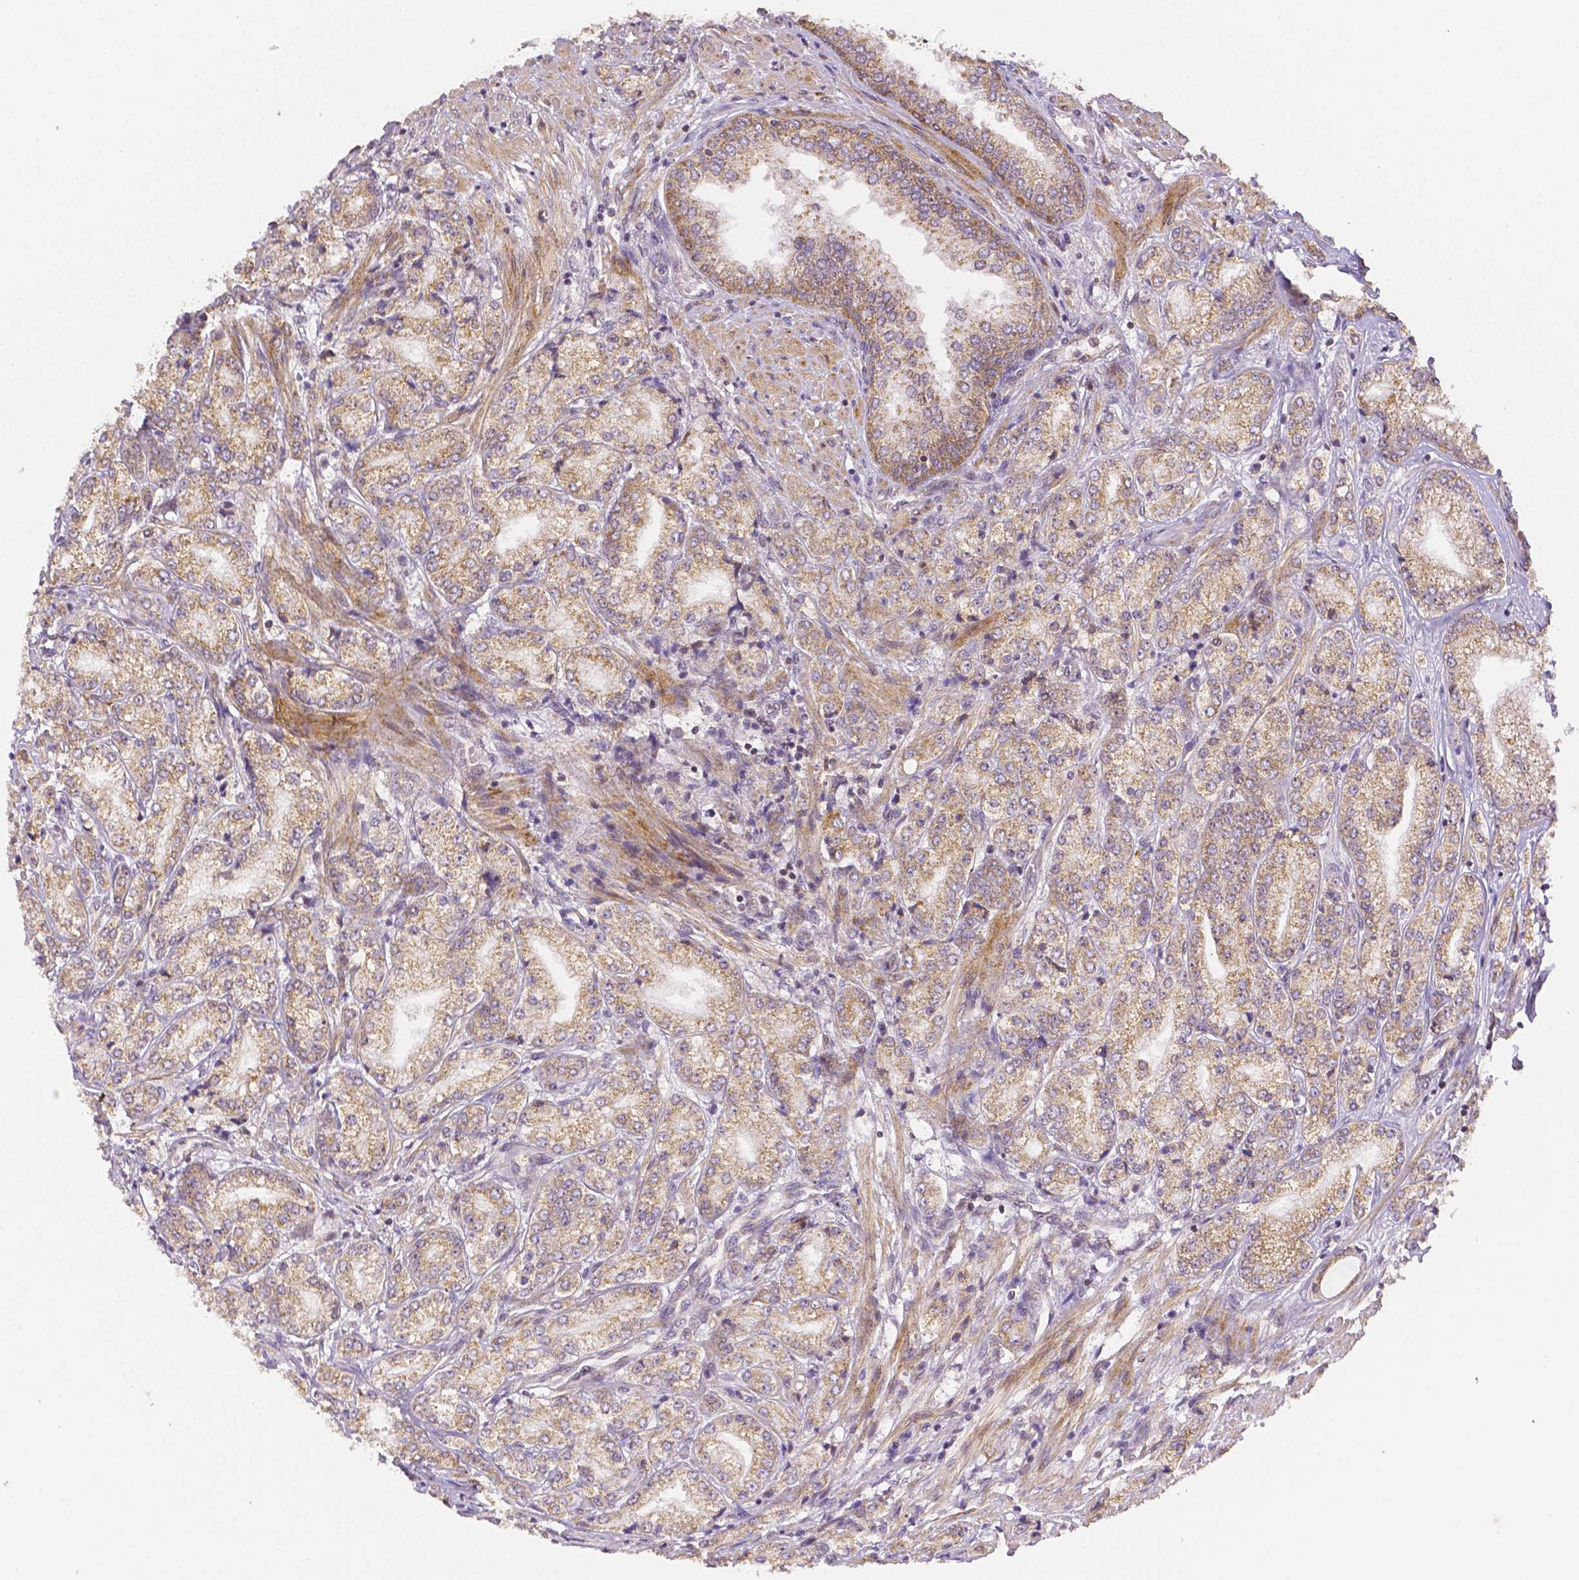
{"staining": {"intensity": "moderate", "quantity": ">75%", "location": "cytoplasmic/membranous"}, "tissue": "prostate cancer", "cell_type": "Tumor cells", "image_type": "cancer", "snomed": [{"axis": "morphology", "description": "Adenocarcinoma, NOS"}, {"axis": "topography", "description": "Prostate"}], "caption": "Prostate adenocarcinoma stained with a protein marker demonstrates moderate staining in tumor cells.", "gene": "RHOT1", "patient": {"sex": "male", "age": 63}}